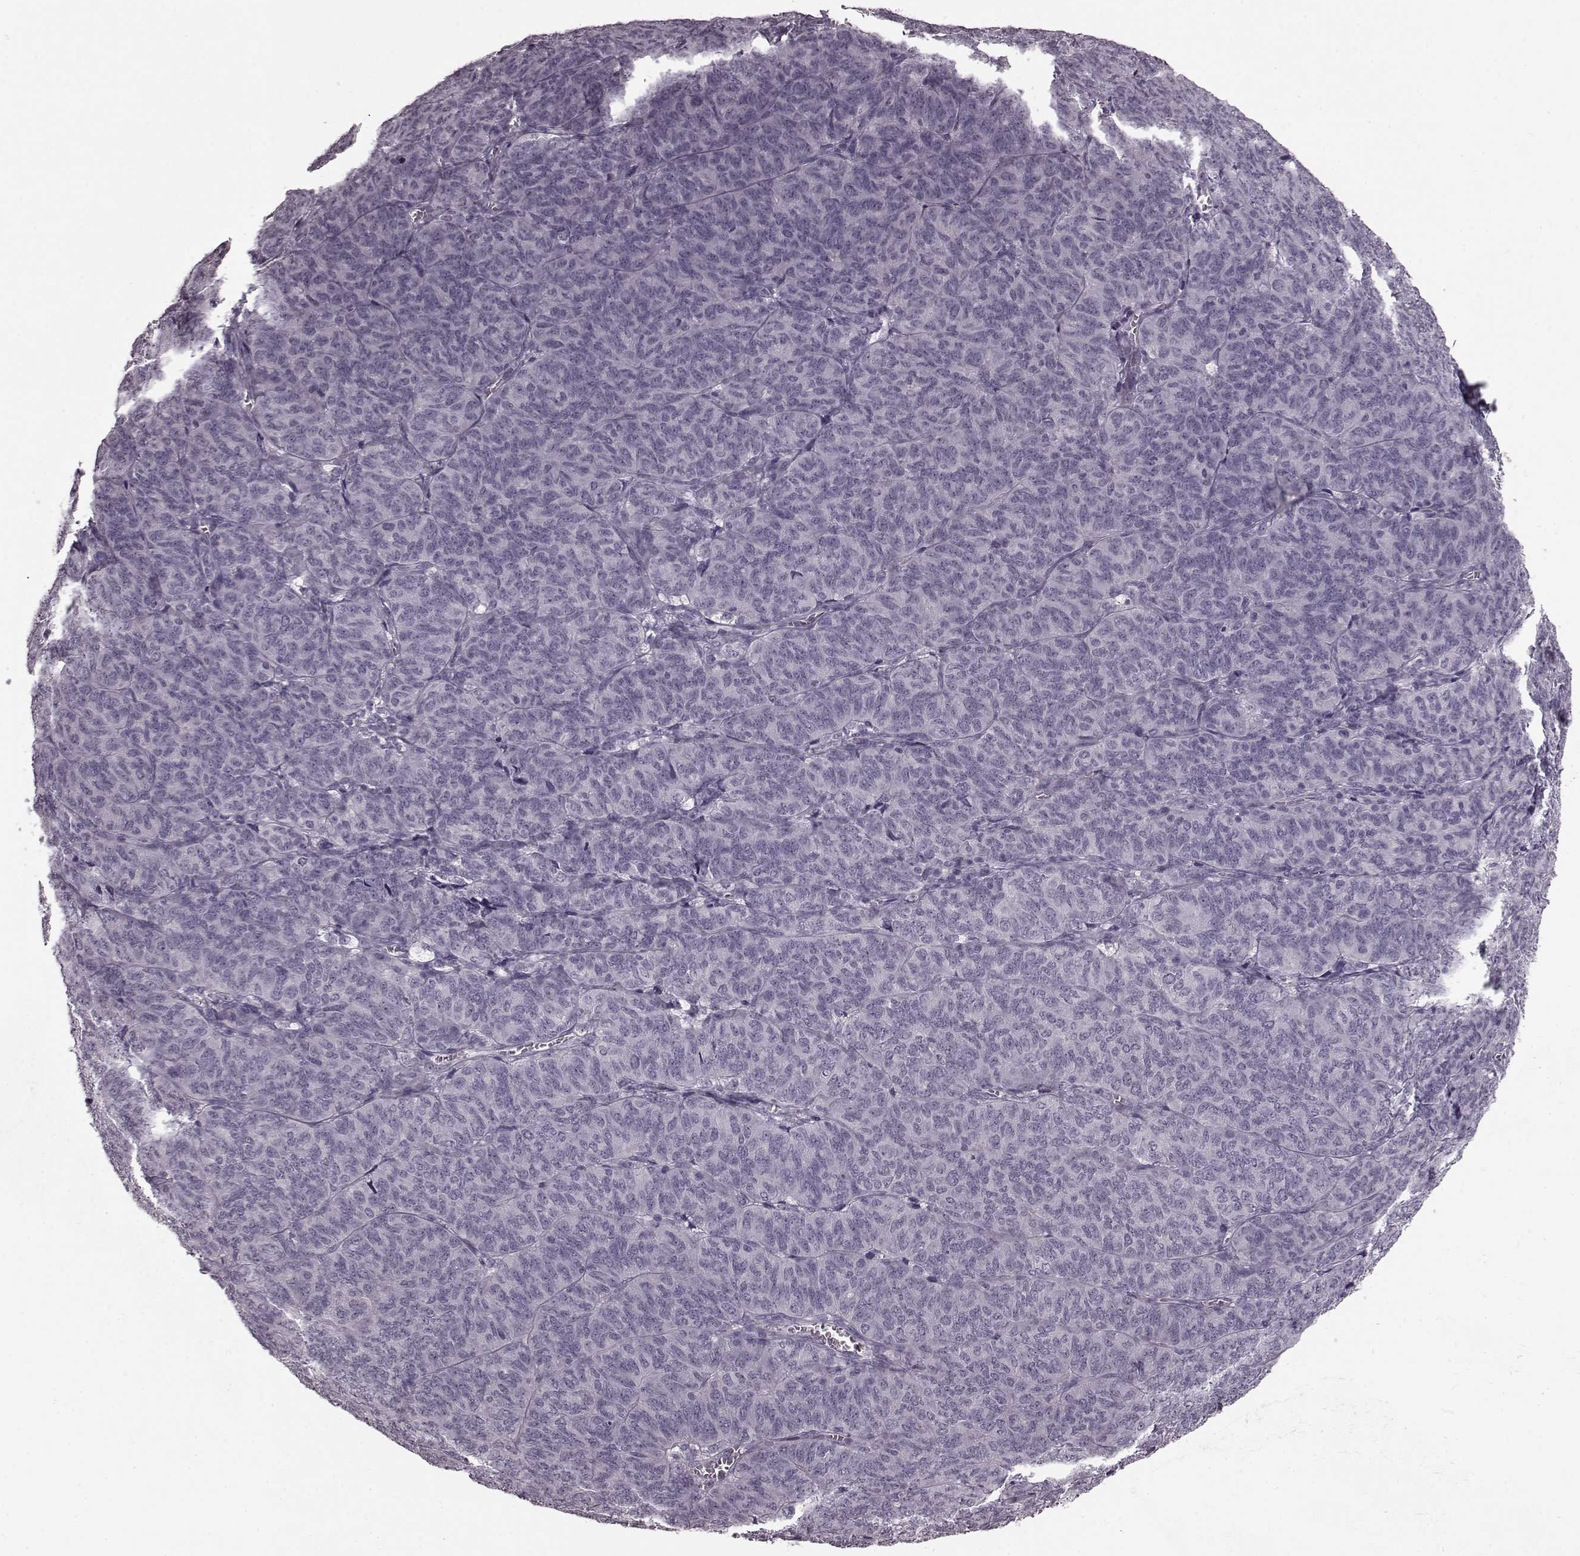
{"staining": {"intensity": "negative", "quantity": "none", "location": "none"}, "tissue": "ovarian cancer", "cell_type": "Tumor cells", "image_type": "cancer", "snomed": [{"axis": "morphology", "description": "Carcinoma, endometroid"}, {"axis": "topography", "description": "Ovary"}], "caption": "An image of human ovarian endometroid carcinoma is negative for staining in tumor cells. (IHC, brightfield microscopy, high magnification).", "gene": "CST7", "patient": {"sex": "female", "age": 80}}